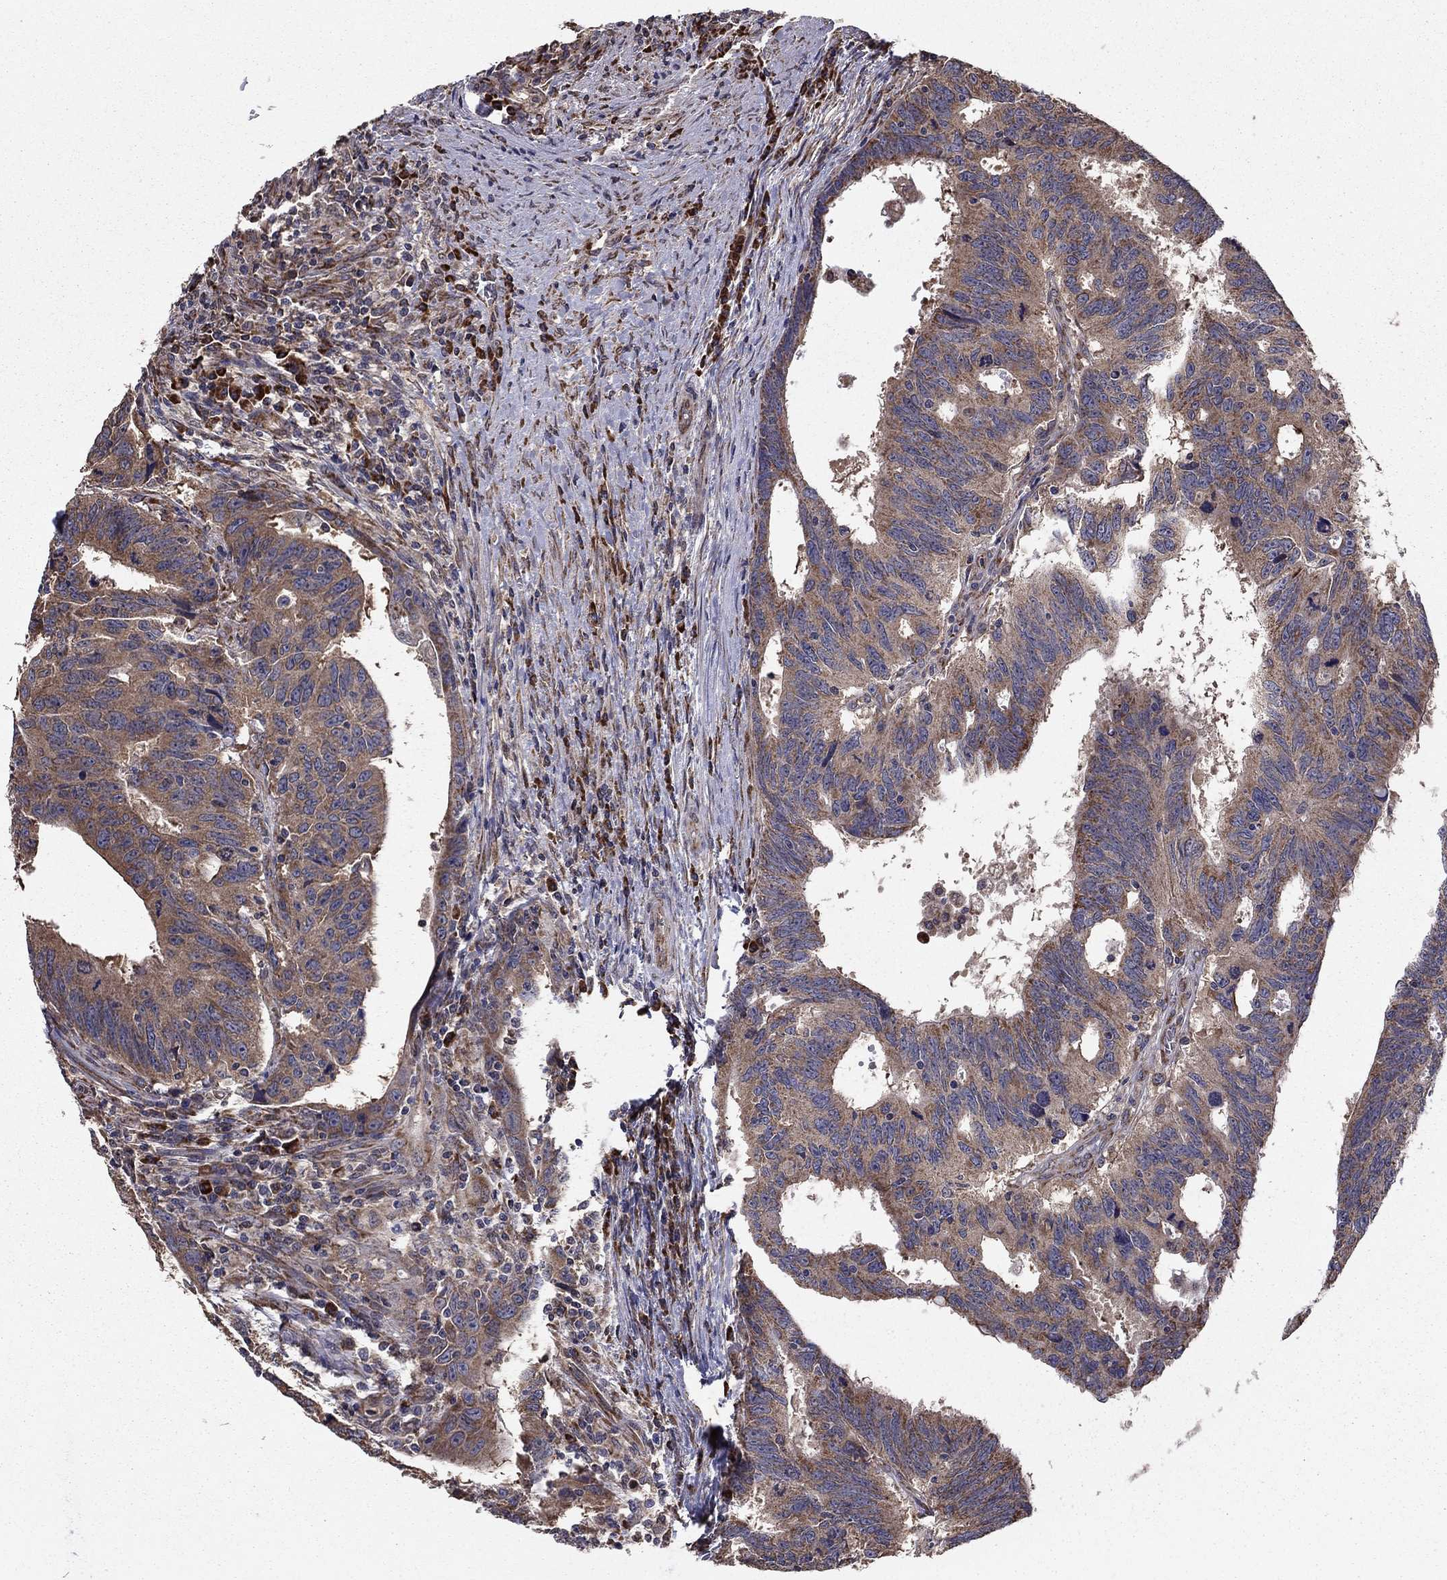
{"staining": {"intensity": "moderate", "quantity": ">75%", "location": "cytoplasmic/membranous"}, "tissue": "colorectal cancer", "cell_type": "Tumor cells", "image_type": "cancer", "snomed": [{"axis": "morphology", "description": "Adenocarcinoma, NOS"}, {"axis": "topography", "description": "Colon"}], "caption": "A photomicrograph showing moderate cytoplasmic/membranous expression in about >75% of tumor cells in colorectal cancer (adenocarcinoma), as visualized by brown immunohistochemical staining.", "gene": "NKIRAS1", "patient": {"sex": "female", "age": 77}}